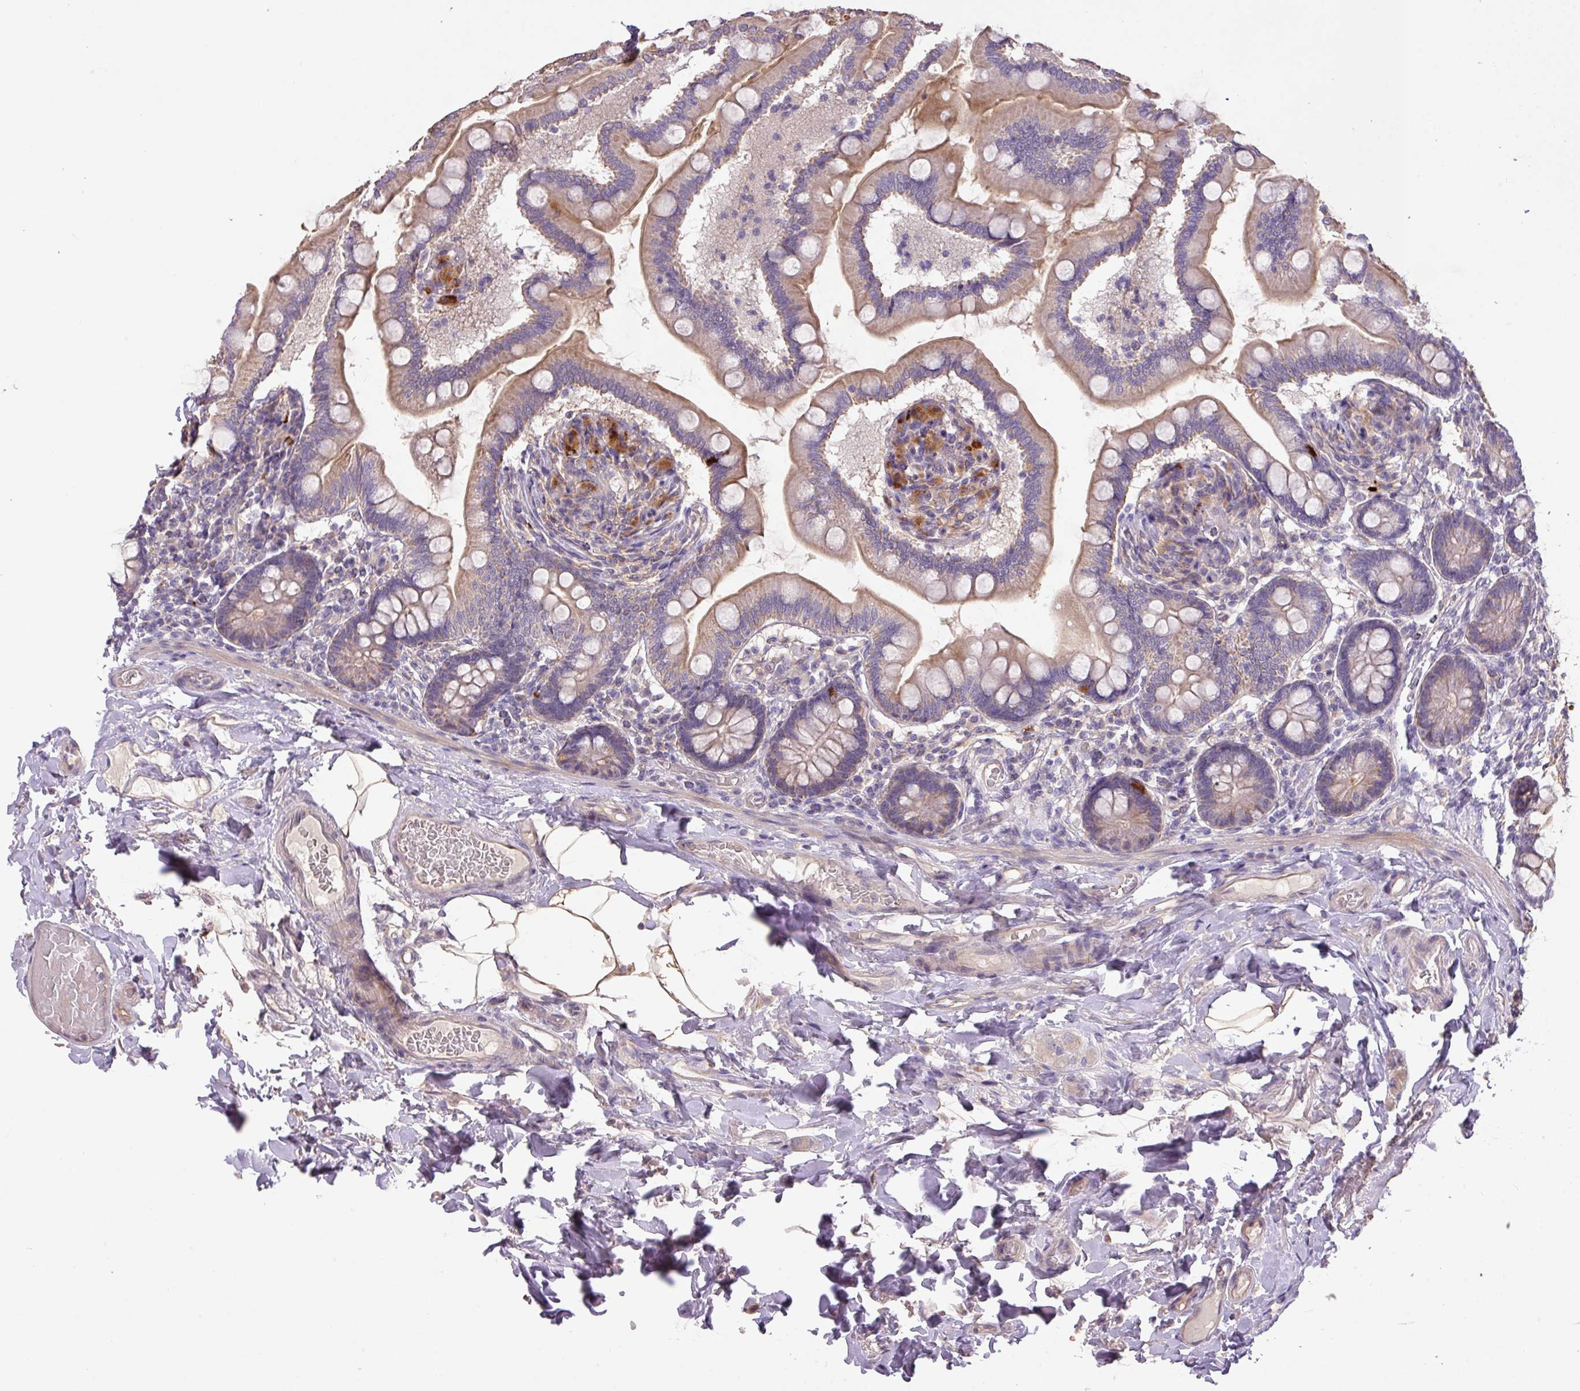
{"staining": {"intensity": "strong", "quantity": ">75%", "location": "cytoplasmic/membranous"}, "tissue": "small intestine", "cell_type": "Glandular cells", "image_type": "normal", "snomed": [{"axis": "morphology", "description": "Normal tissue, NOS"}, {"axis": "topography", "description": "Small intestine"}], "caption": "Protein staining exhibits strong cytoplasmic/membranous staining in approximately >75% of glandular cells in unremarkable small intestine. The protein of interest is stained brown, and the nuclei are stained in blue (DAB (3,3'-diaminobenzidine) IHC with brightfield microscopy, high magnification).", "gene": "PRADC1", "patient": {"sex": "female", "age": 64}}